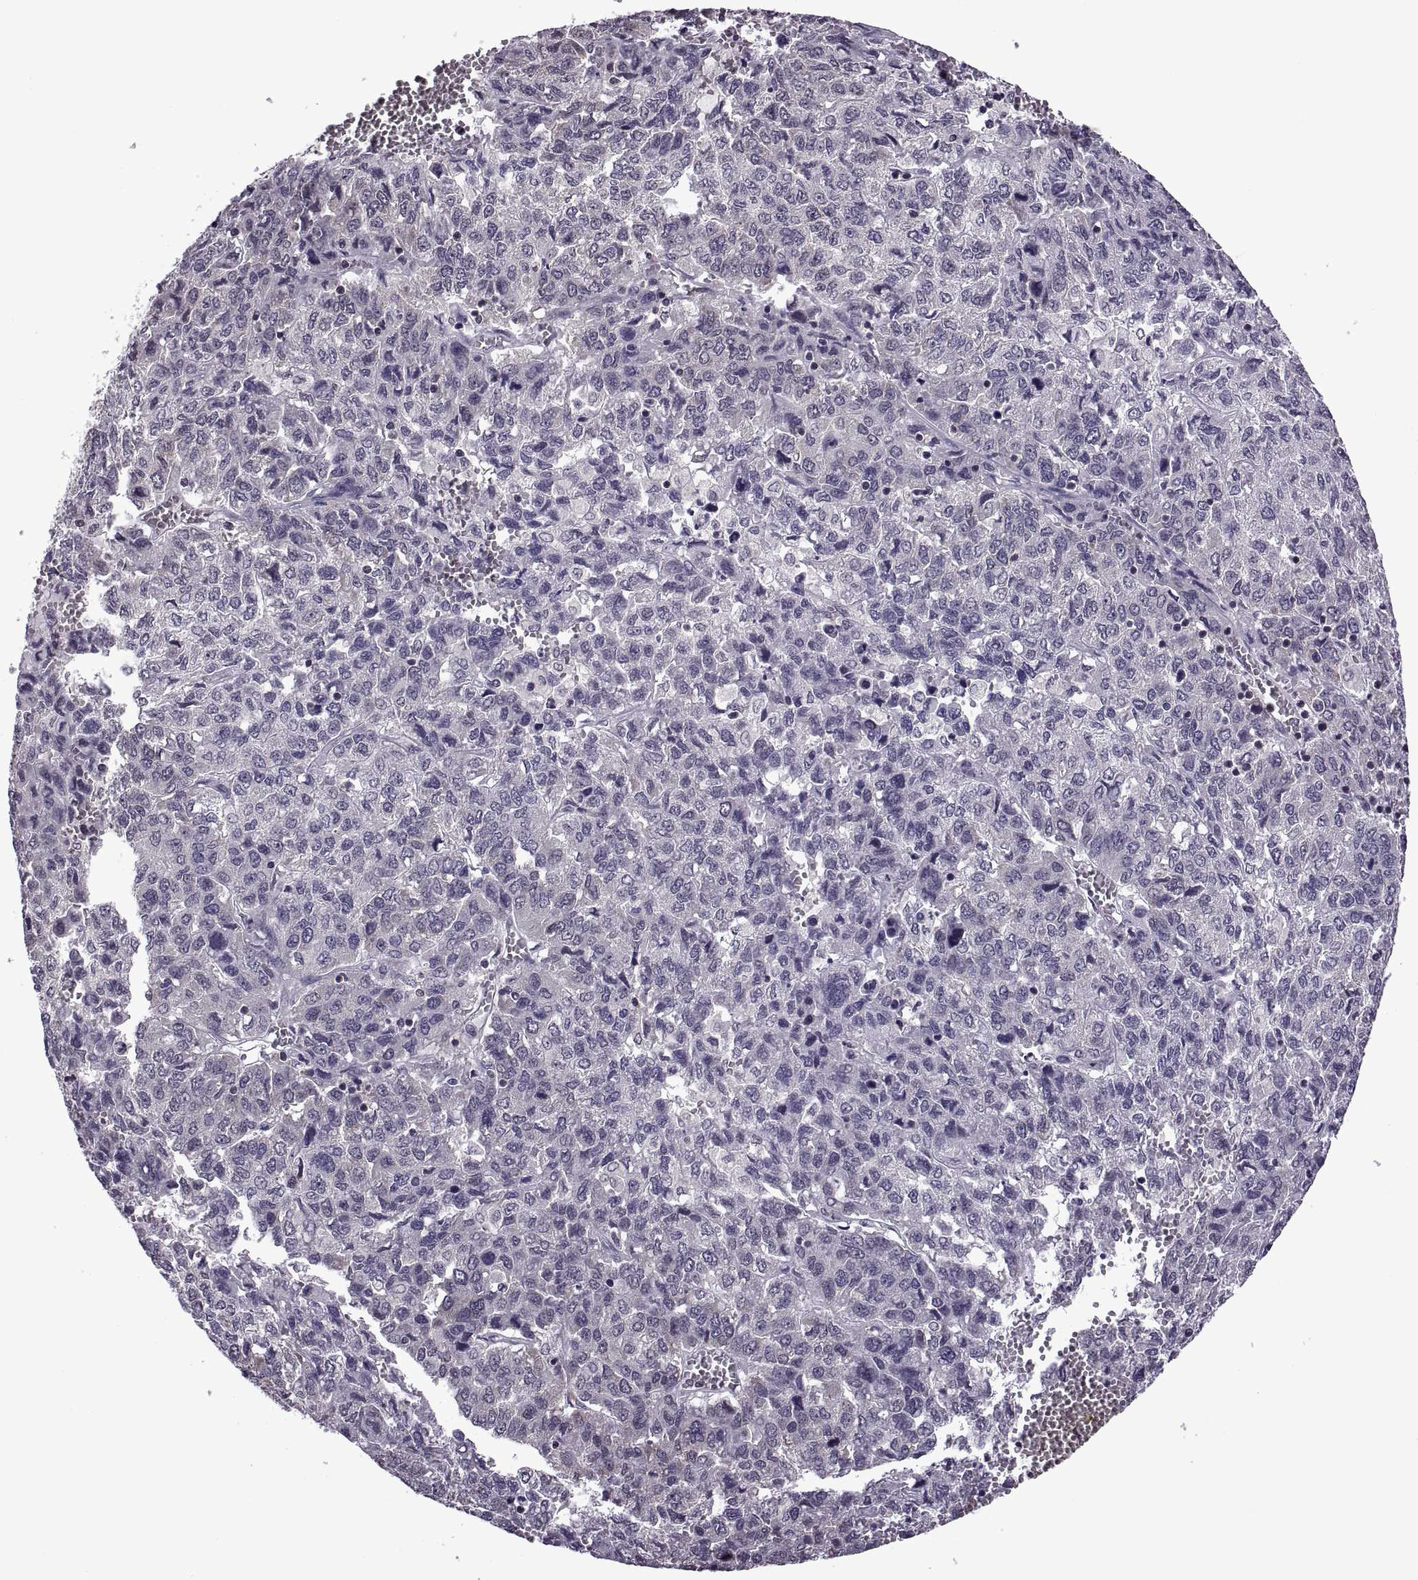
{"staining": {"intensity": "negative", "quantity": "none", "location": "none"}, "tissue": "liver cancer", "cell_type": "Tumor cells", "image_type": "cancer", "snomed": [{"axis": "morphology", "description": "Carcinoma, Hepatocellular, NOS"}, {"axis": "topography", "description": "Liver"}], "caption": "This is an IHC histopathology image of liver hepatocellular carcinoma. There is no positivity in tumor cells.", "gene": "INTS3", "patient": {"sex": "male", "age": 69}}